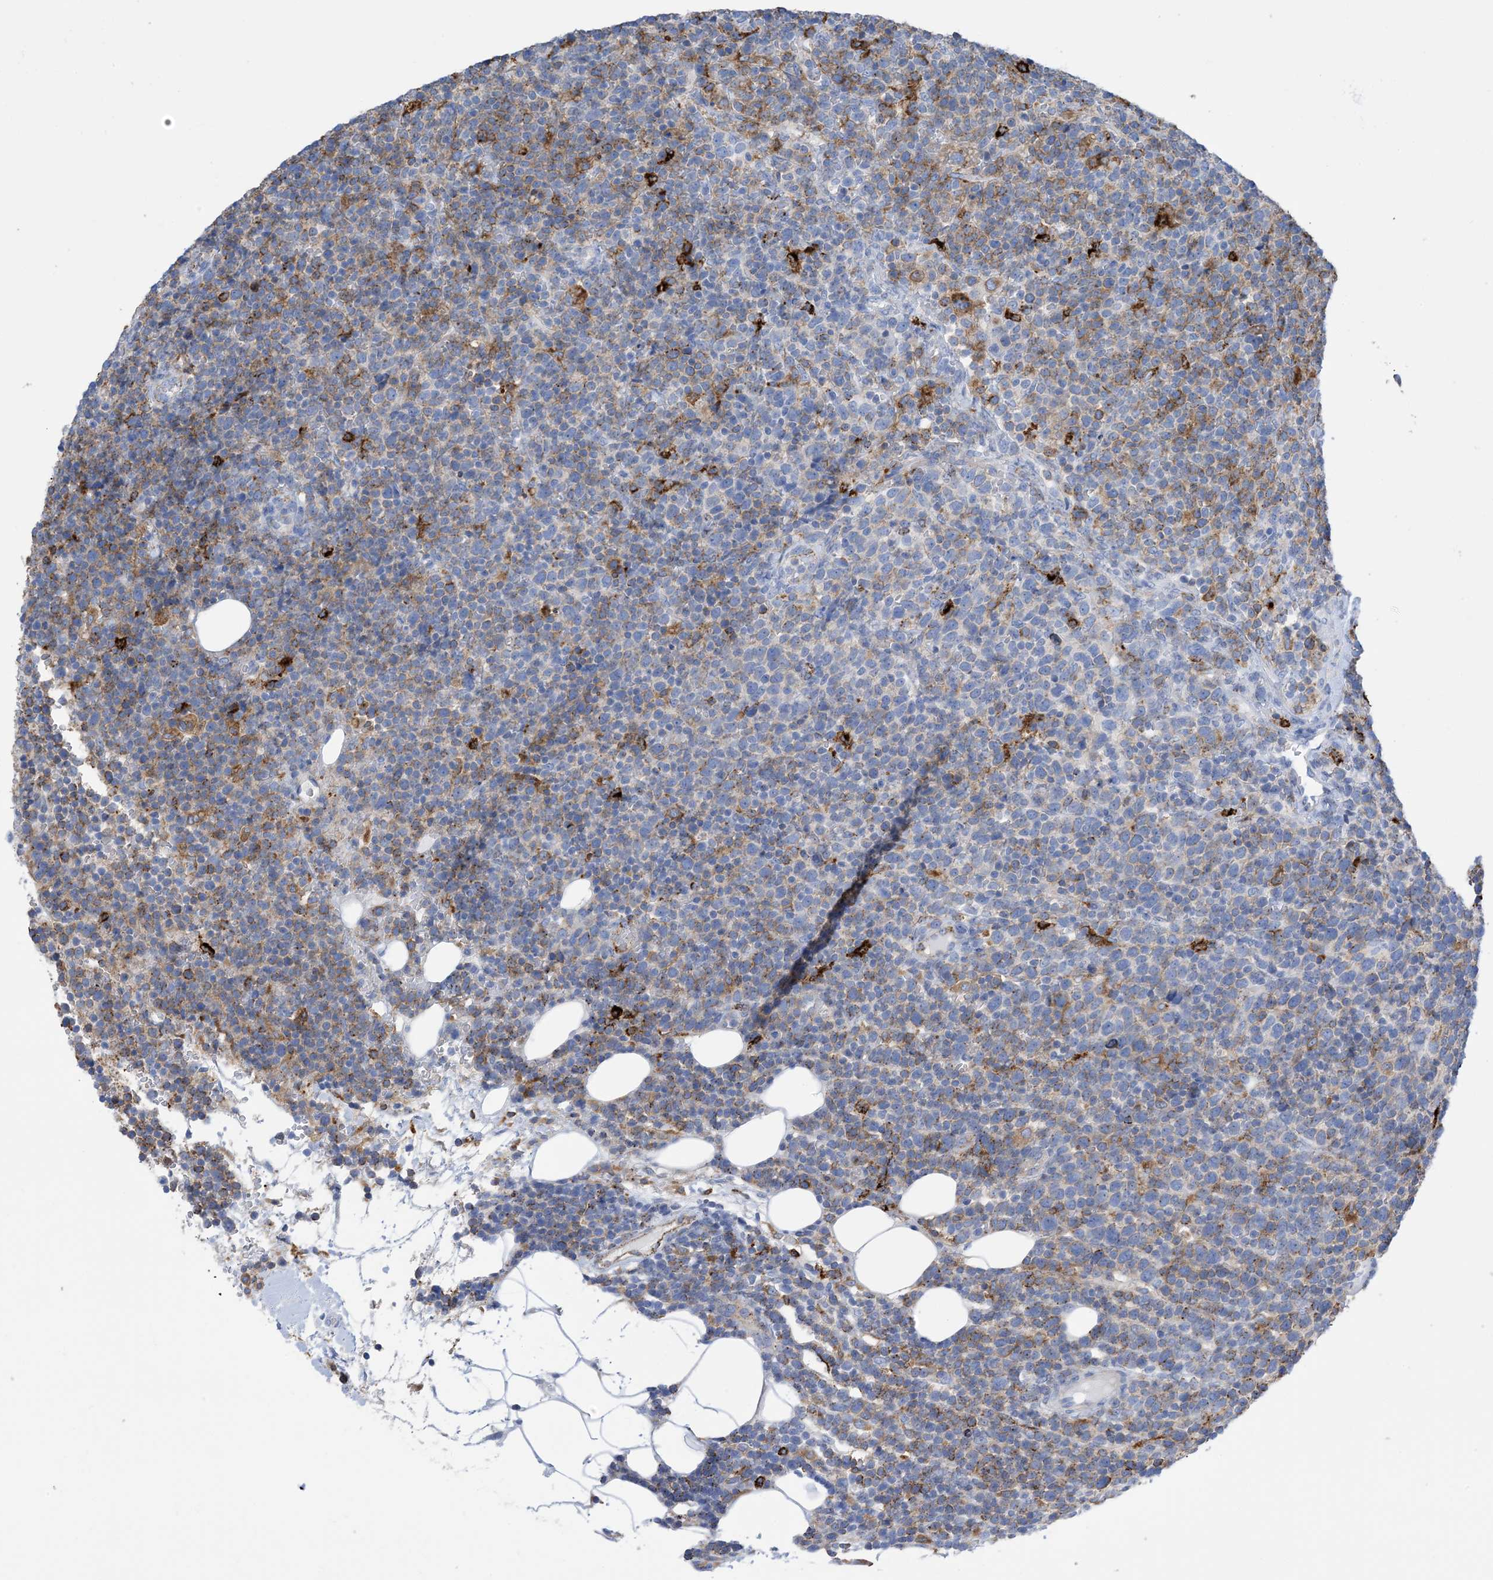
{"staining": {"intensity": "negative", "quantity": "none", "location": "none"}, "tissue": "lymphoma", "cell_type": "Tumor cells", "image_type": "cancer", "snomed": [{"axis": "morphology", "description": "Malignant lymphoma, non-Hodgkin's type, High grade"}, {"axis": "topography", "description": "Lymph node"}], "caption": "A histopathology image of lymphoma stained for a protein reveals no brown staining in tumor cells.", "gene": "DPH3", "patient": {"sex": "male", "age": 61}}